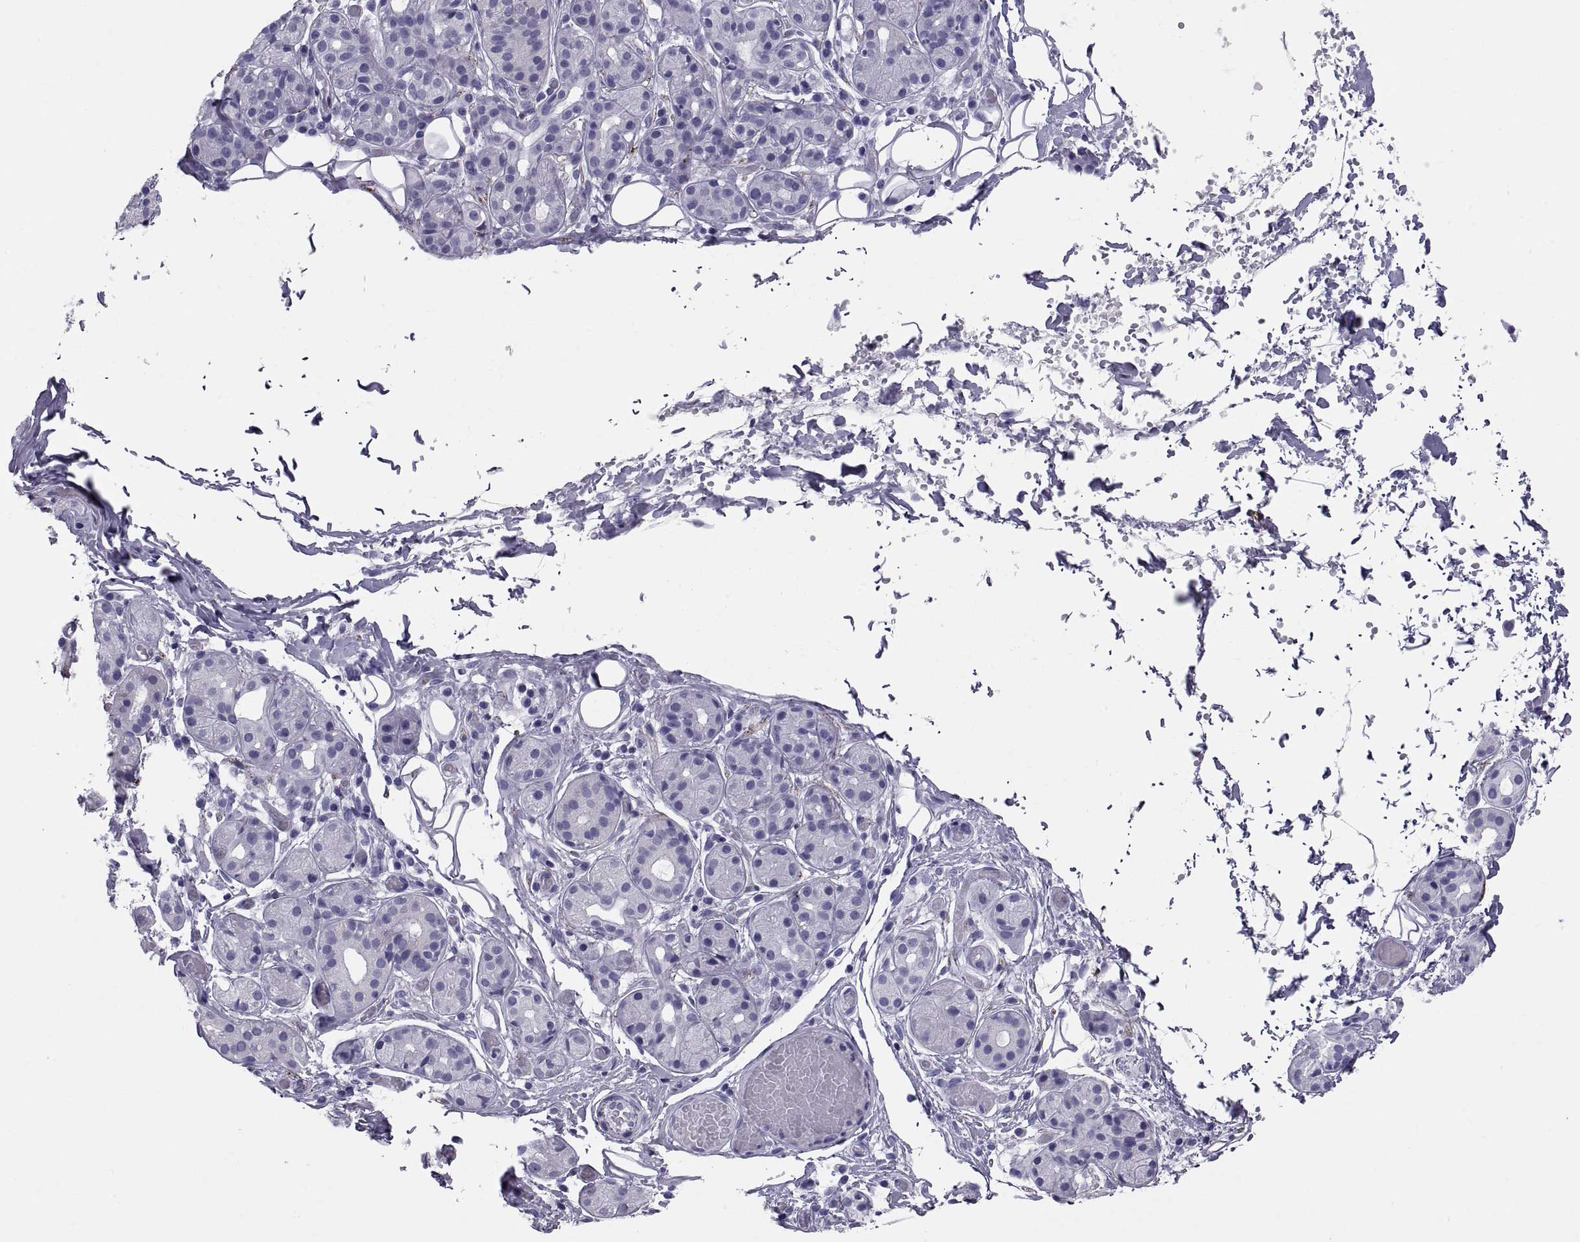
{"staining": {"intensity": "negative", "quantity": "none", "location": "none"}, "tissue": "salivary gland", "cell_type": "Glandular cells", "image_type": "normal", "snomed": [{"axis": "morphology", "description": "Normal tissue, NOS"}, {"axis": "topography", "description": "Salivary gland"}, {"axis": "topography", "description": "Peripheral nerve tissue"}], "caption": "Histopathology image shows no significant protein positivity in glandular cells of unremarkable salivary gland.", "gene": "DEFB129", "patient": {"sex": "male", "age": 71}}